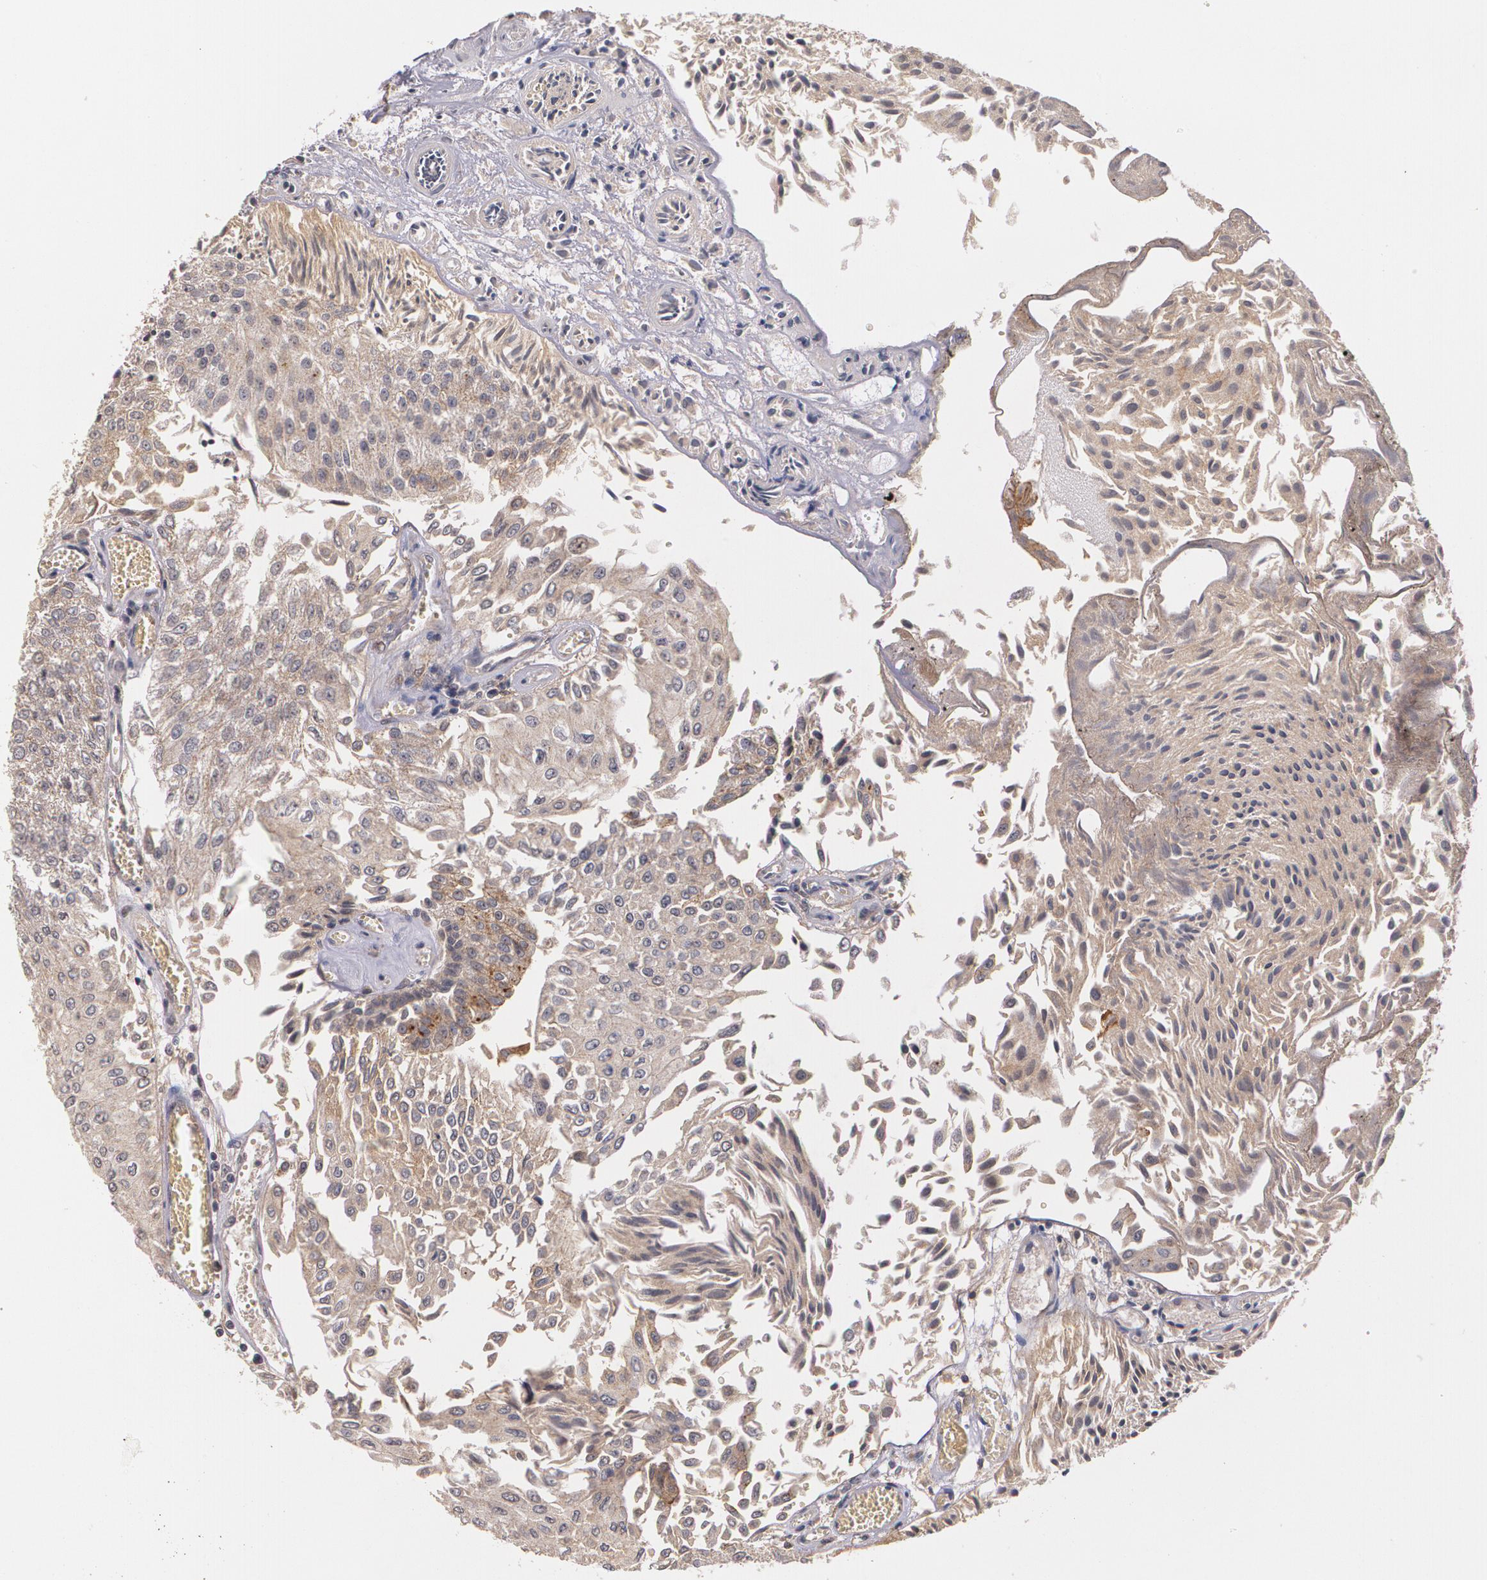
{"staining": {"intensity": "moderate", "quantity": "25%-75%", "location": "cytoplasmic/membranous"}, "tissue": "urothelial cancer", "cell_type": "Tumor cells", "image_type": "cancer", "snomed": [{"axis": "morphology", "description": "Urothelial carcinoma, Low grade"}, {"axis": "topography", "description": "Urinary bladder"}], "caption": "Immunohistochemical staining of human low-grade urothelial carcinoma exhibits medium levels of moderate cytoplasmic/membranous staining in about 25%-75% of tumor cells. (brown staining indicates protein expression, while blue staining denotes nuclei).", "gene": "IFNGR2", "patient": {"sex": "male", "age": 86}}